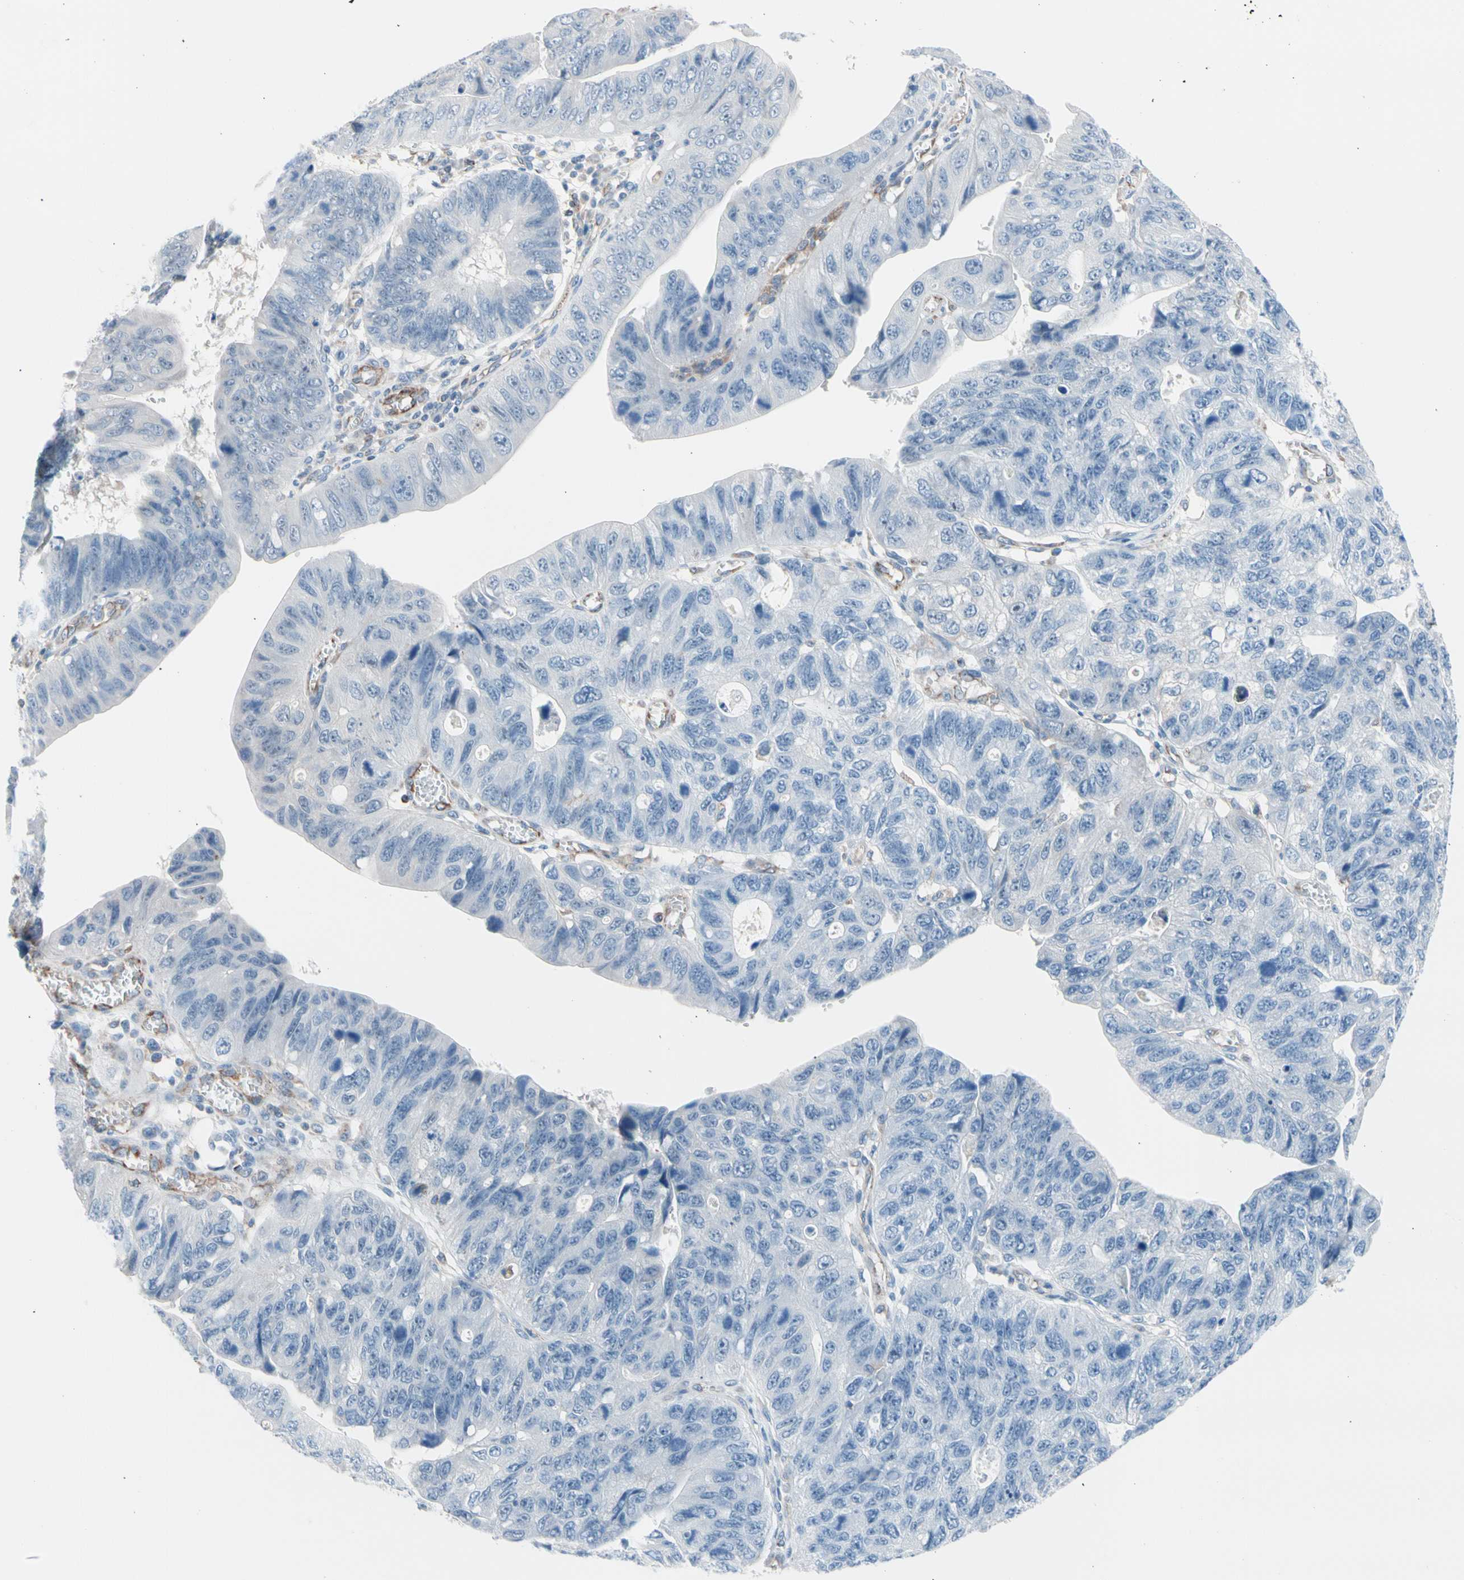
{"staining": {"intensity": "negative", "quantity": "none", "location": "none"}, "tissue": "stomach cancer", "cell_type": "Tumor cells", "image_type": "cancer", "snomed": [{"axis": "morphology", "description": "Adenocarcinoma, NOS"}, {"axis": "topography", "description": "Stomach"}], "caption": "Protein analysis of stomach cancer (adenocarcinoma) shows no significant staining in tumor cells. (Immunohistochemistry (ihc), brightfield microscopy, high magnification).", "gene": "HK1", "patient": {"sex": "male", "age": 59}}